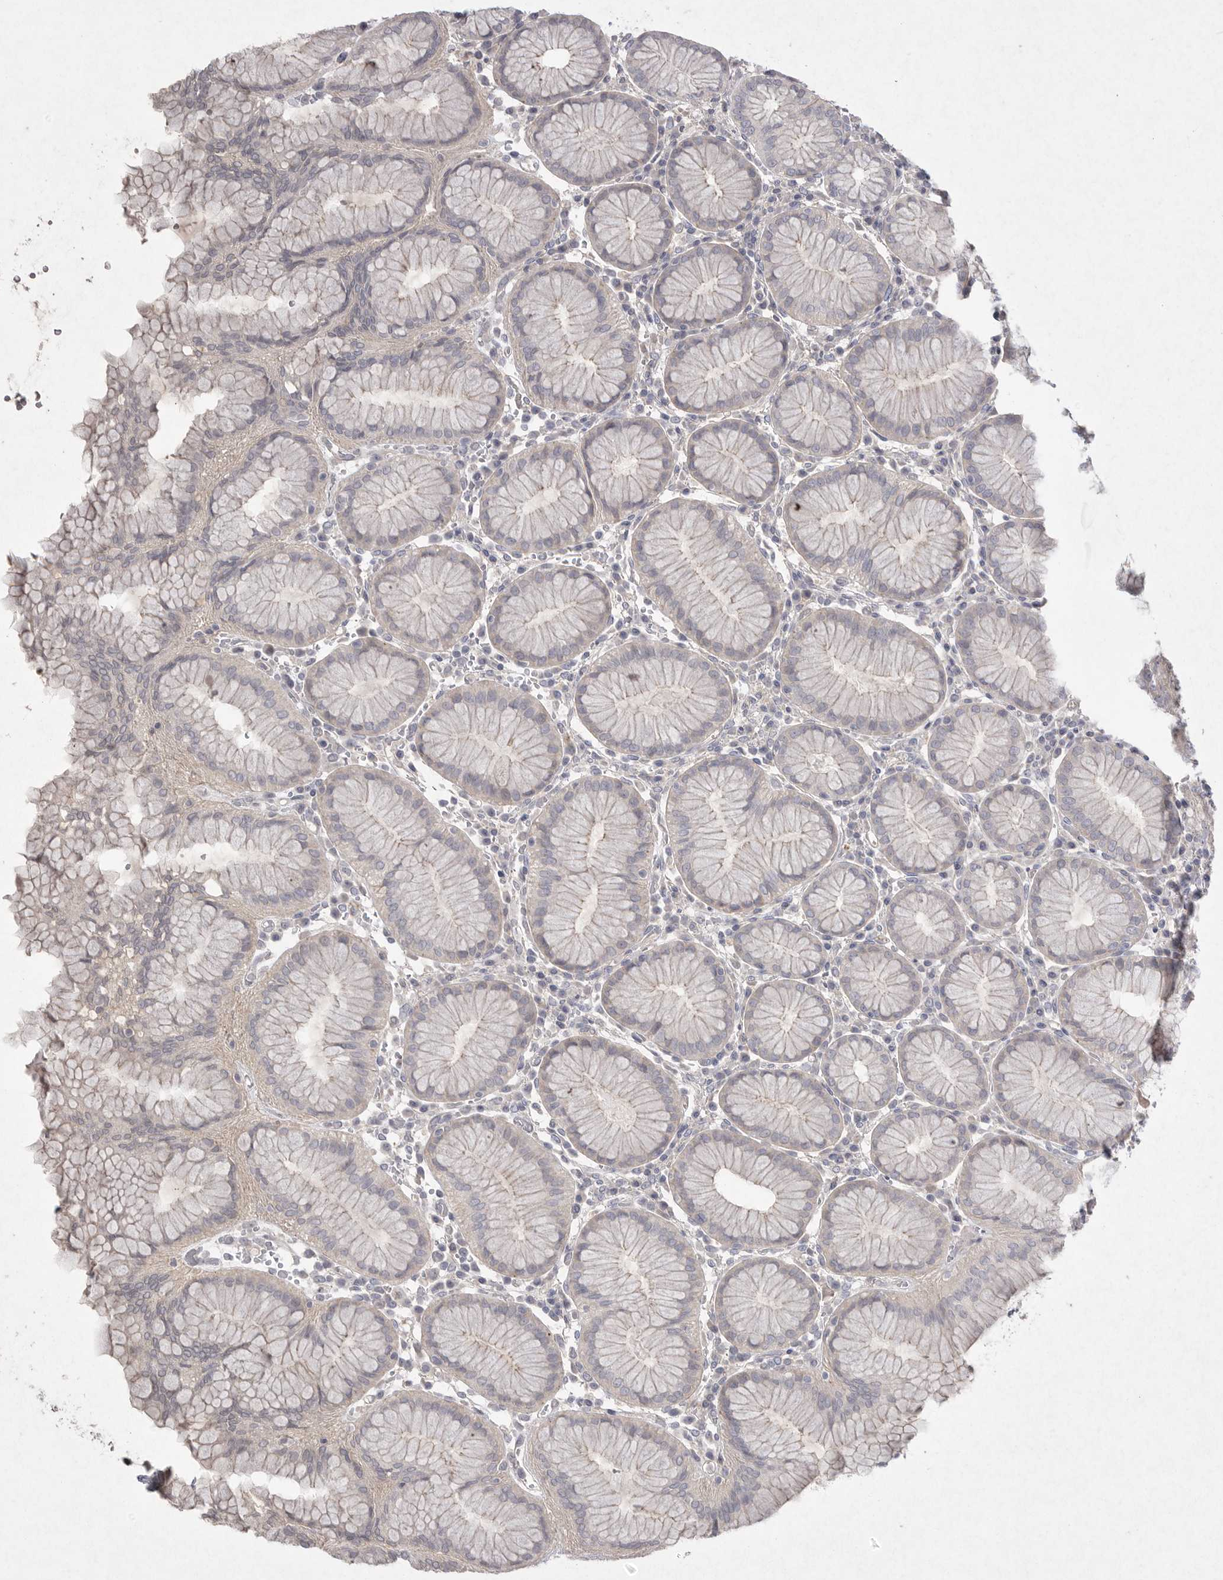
{"staining": {"intensity": "negative", "quantity": "none", "location": "none"}, "tissue": "stomach", "cell_type": "Glandular cells", "image_type": "normal", "snomed": [{"axis": "morphology", "description": "Normal tissue, NOS"}, {"axis": "topography", "description": "Stomach"}, {"axis": "topography", "description": "Stomach, lower"}], "caption": "The histopathology image shows no staining of glandular cells in unremarkable stomach. (DAB (3,3'-diaminobenzidine) immunohistochemistry (IHC), high magnification).", "gene": "VANGL2", "patient": {"sex": "female", "age": 56}}